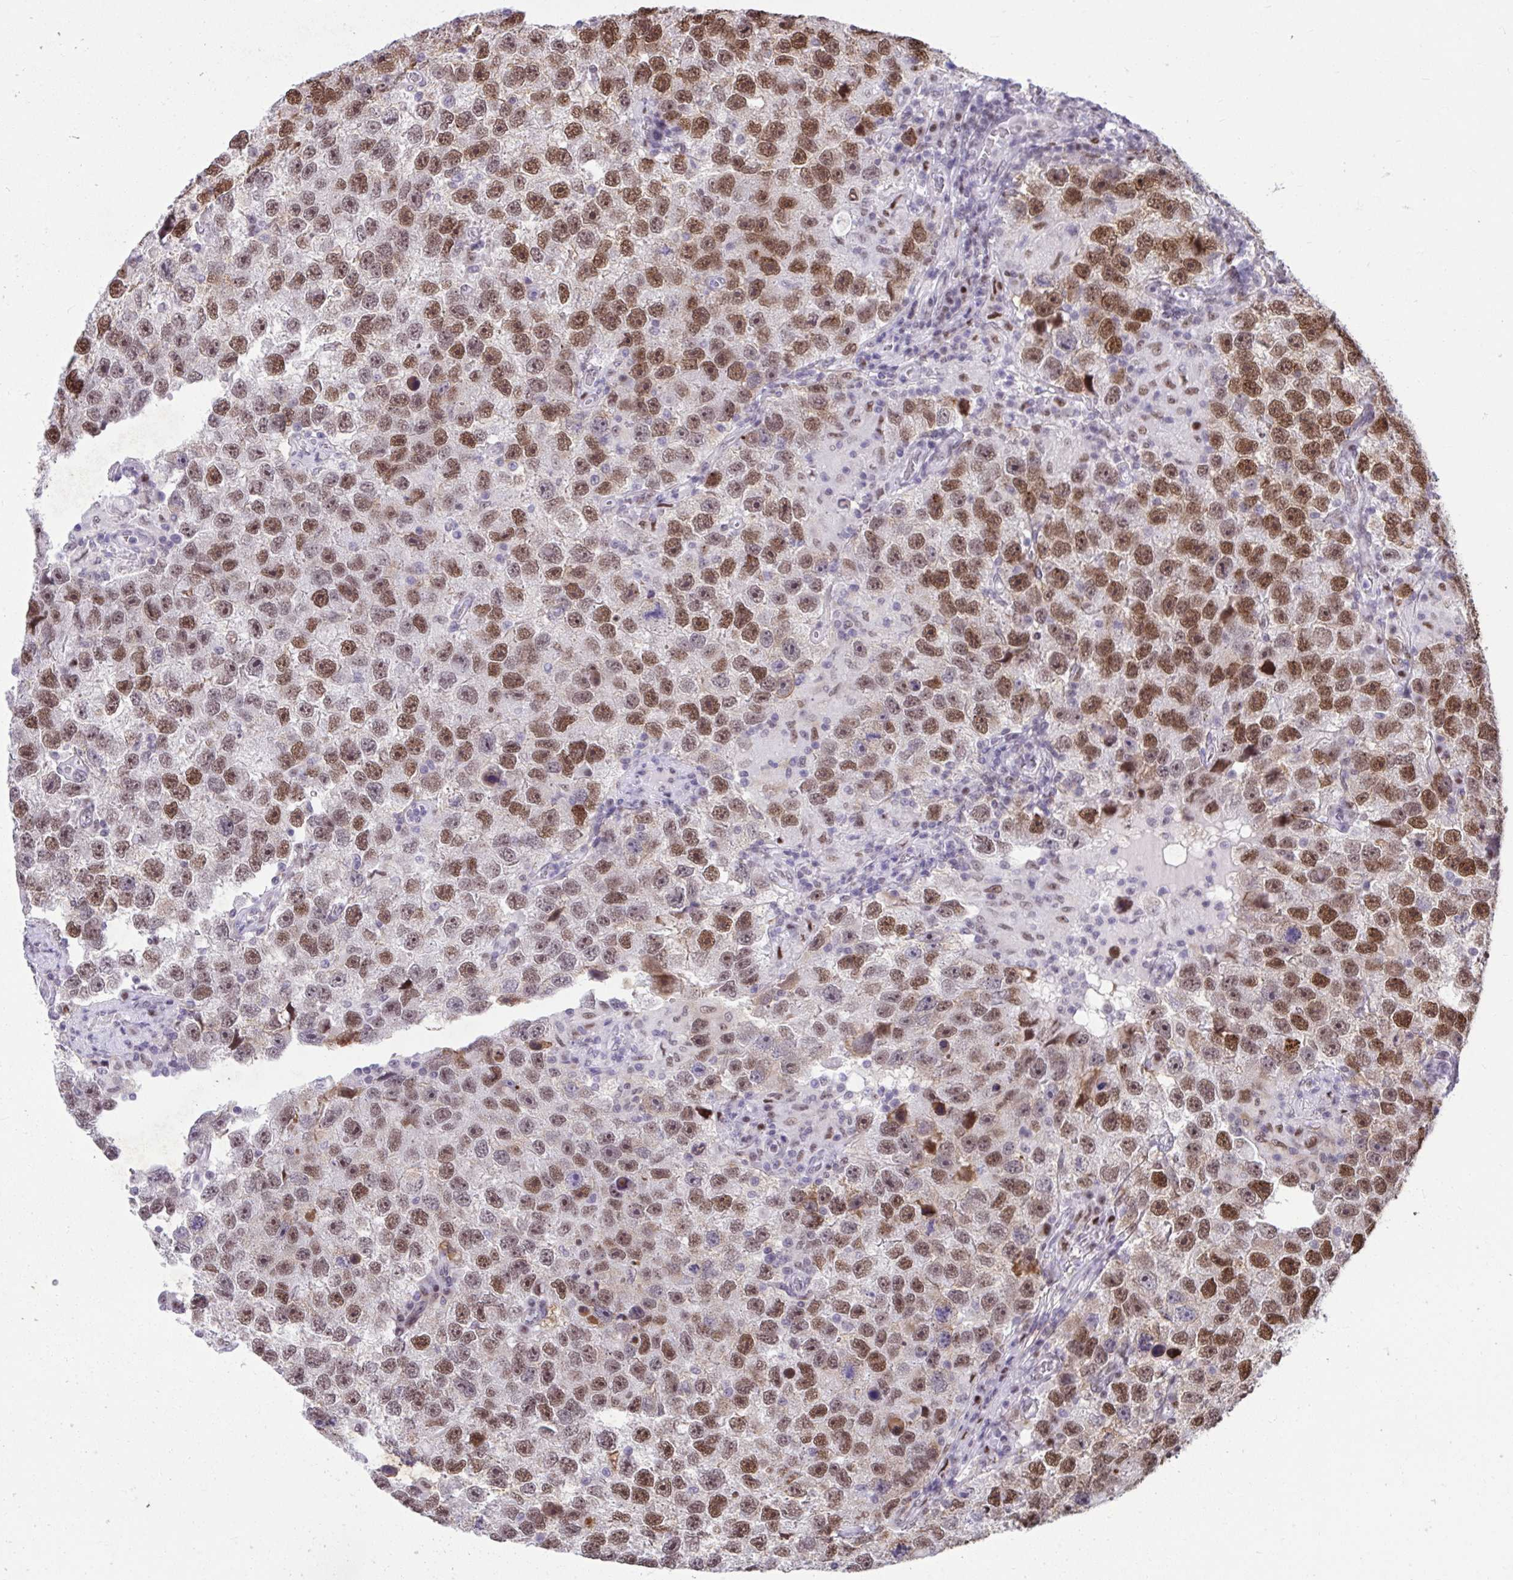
{"staining": {"intensity": "moderate", "quantity": ">75%", "location": "nuclear"}, "tissue": "testis cancer", "cell_type": "Tumor cells", "image_type": "cancer", "snomed": [{"axis": "morphology", "description": "Seminoma, NOS"}, {"axis": "topography", "description": "Testis"}], "caption": "Testis seminoma stained for a protein (brown) exhibits moderate nuclear positive staining in about >75% of tumor cells.", "gene": "SLC35C2", "patient": {"sex": "male", "age": 26}}